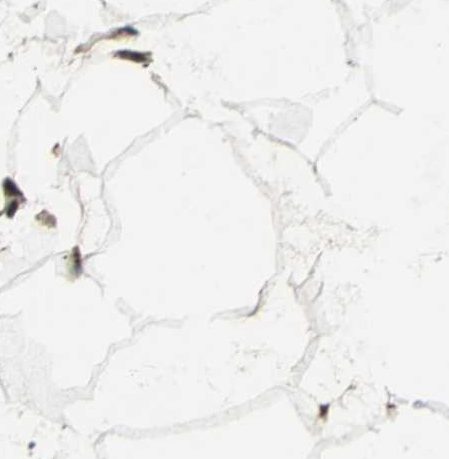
{"staining": {"intensity": "negative", "quantity": "none", "location": "none"}, "tissue": "adipose tissue", "cell_type": "Adipocytes", "image_type": "normal", "snomed": [{"axis": "morphology", "description": "Normal tissue, NOS"}, {"axis": "morphology", "description": "Duct carcinoma"}, {"axis": "topography", "description": "Breast"}, {"axis": "topography", "description": "Adipose tissue"}], "caption": "The histopathology image reveals no staining of adipocytes in benign adipose tissue.", "gene": "PPP1R13L", "patient": {"sex": "female", "age": 37}}